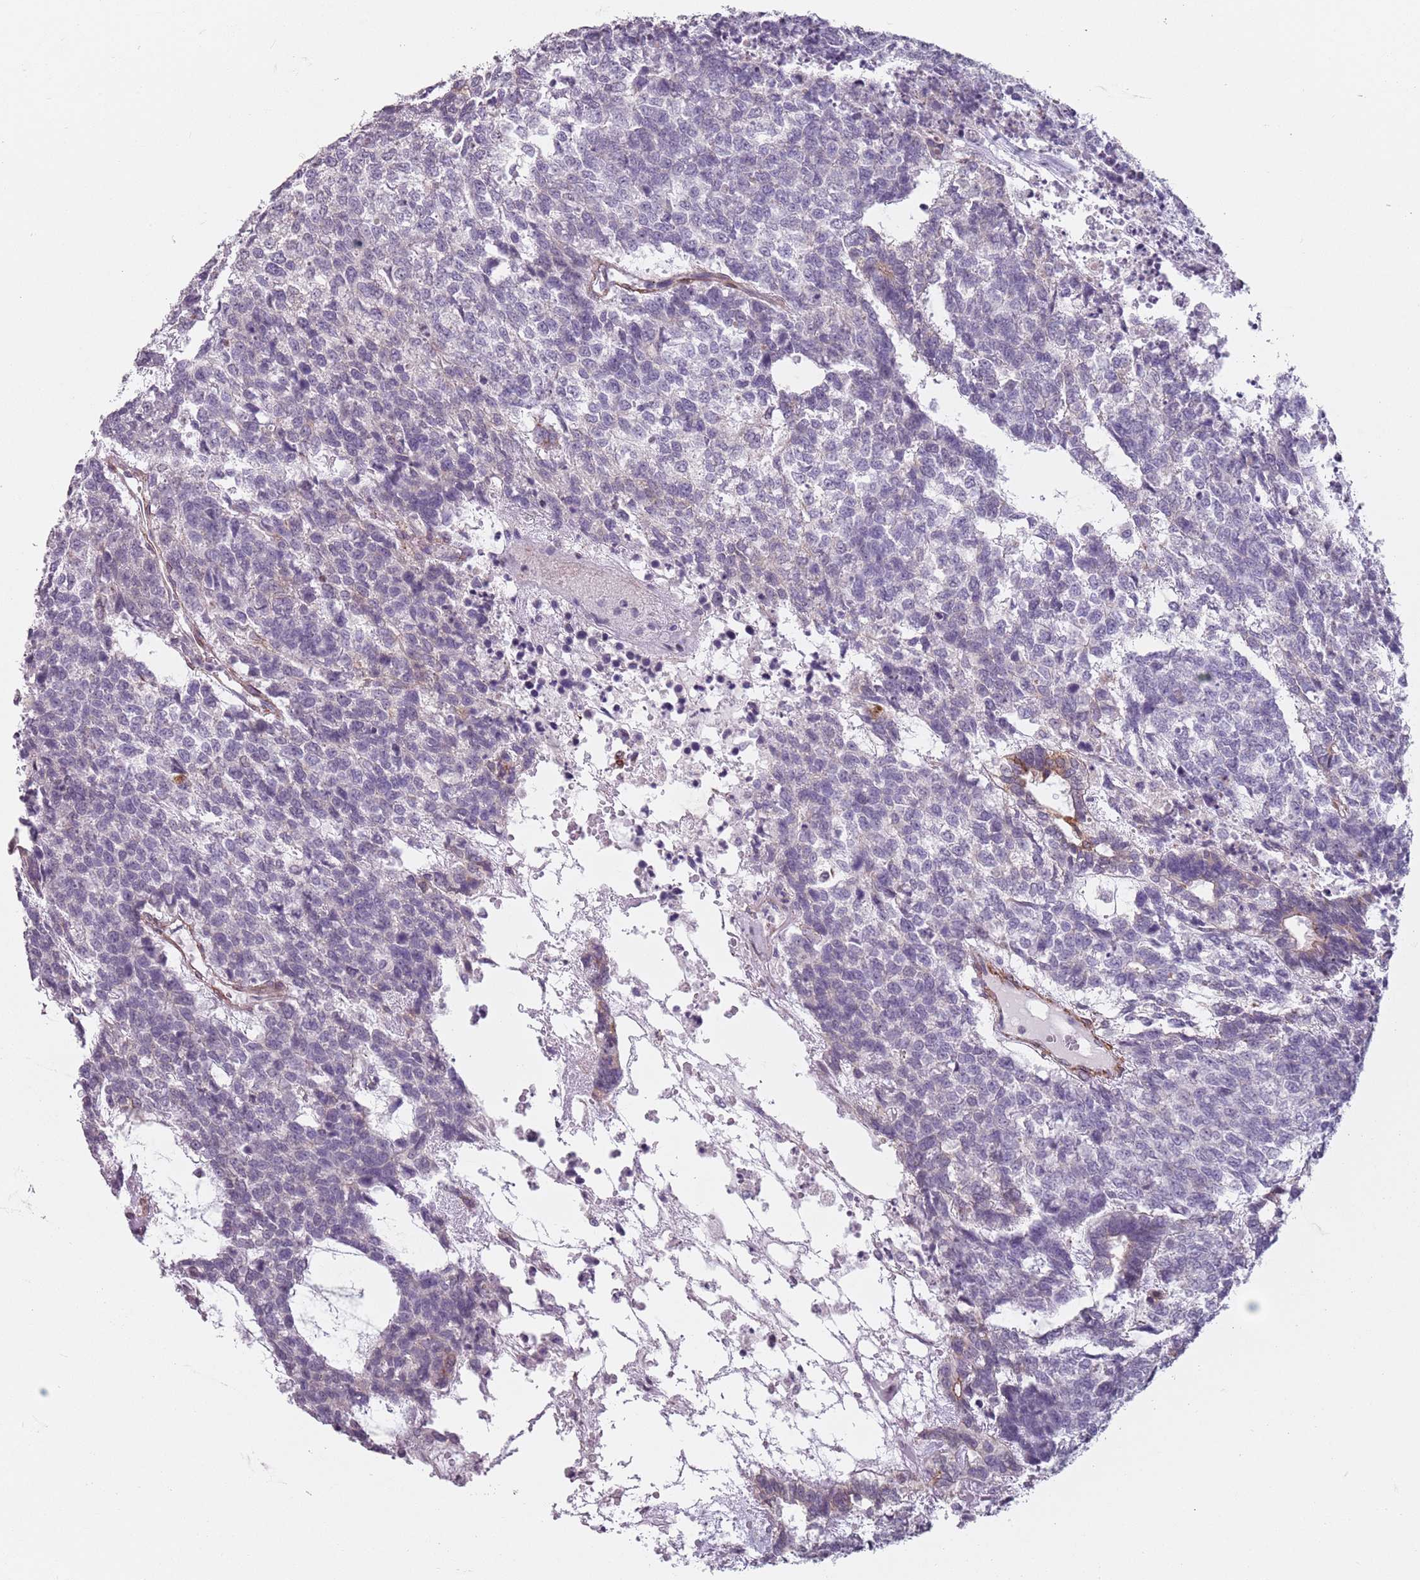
{"staining": {"intensity": "negative", "quantity": "none", "location": "none"}, "tissue": "testis cancer", "cell_type": "Tumor cells", "image_type": "cancer", "snomed": [{"axis": "morphology", "description": "Carcinoma, Embryonal, NOS"}, {"axis": "topography", "description": "Testis"}], "caption": "Immunohistochemistry (IHC) histopathology image of testis cancer stained for a protein (brown), which shows no positivity in tumor cells.", "gene": "TMC4", "patient": {"sex": "male", "age": 23}}